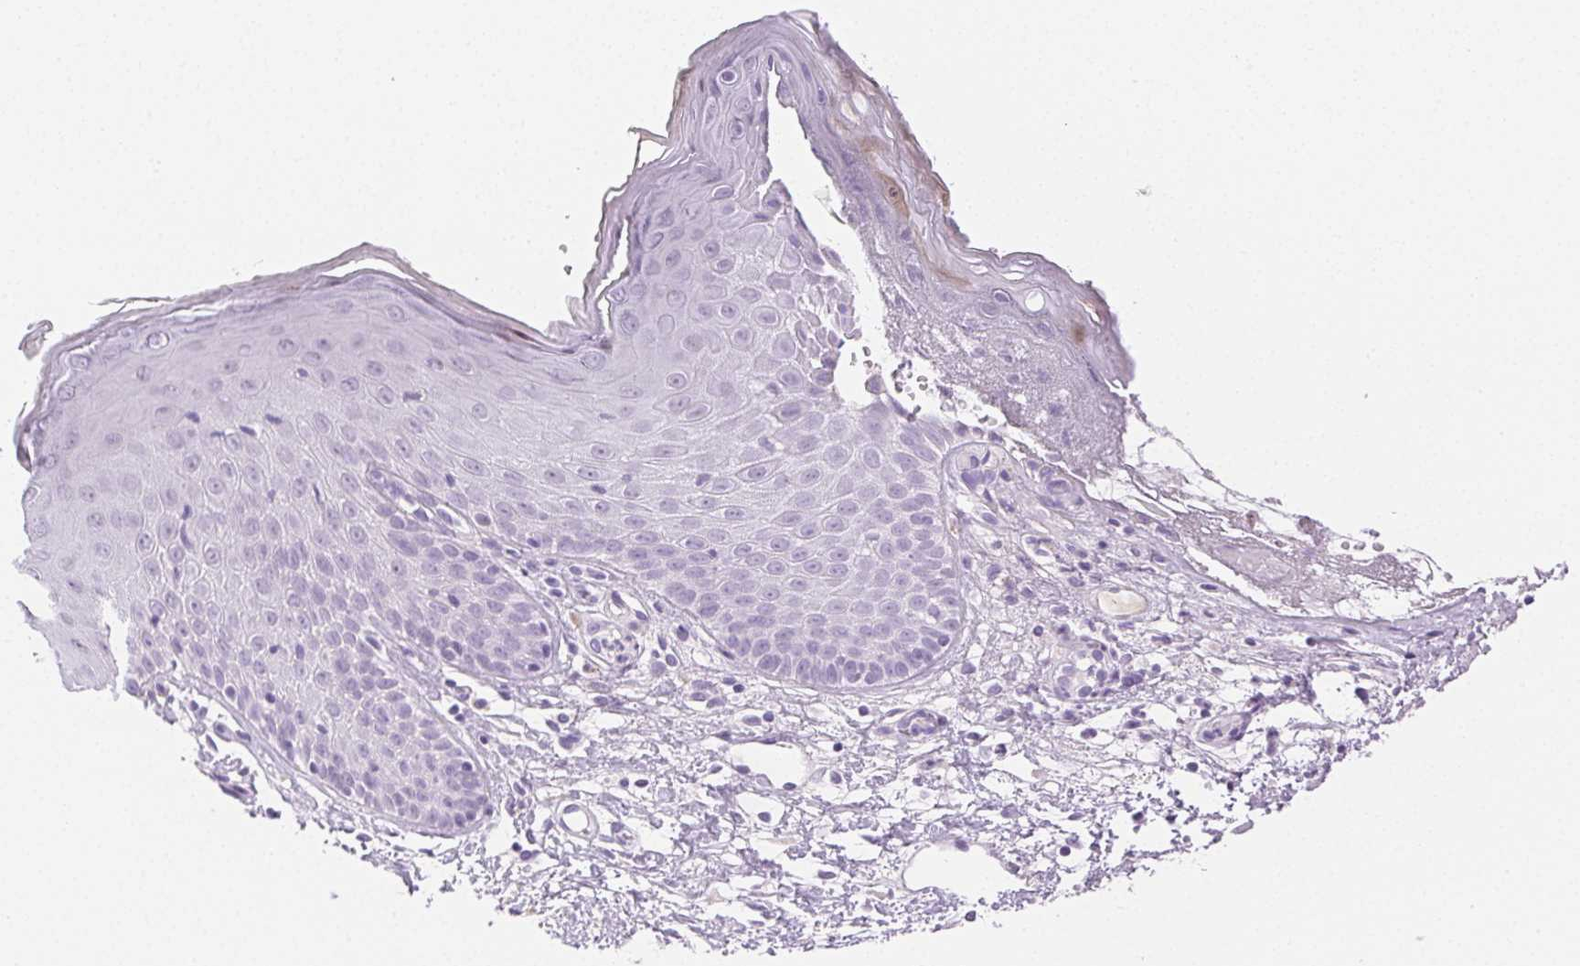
{"staining": {"intensity": "negative", "quantity": "none", "location": "none"}, "tissue": "skin", "cell_type": "Epidermal cells", "image_type": "normal", "snomed": [{"axis": "morphology", "description": "Normal tissue, NOS"}, {"axis": "topography", "description": "Vulva"}], "caption": "Immunohistochemistry of benign skin shows no positivity in epidermal cells.", "gene": "SPACA4", "patient": {"sex": "female", "age": 68}}